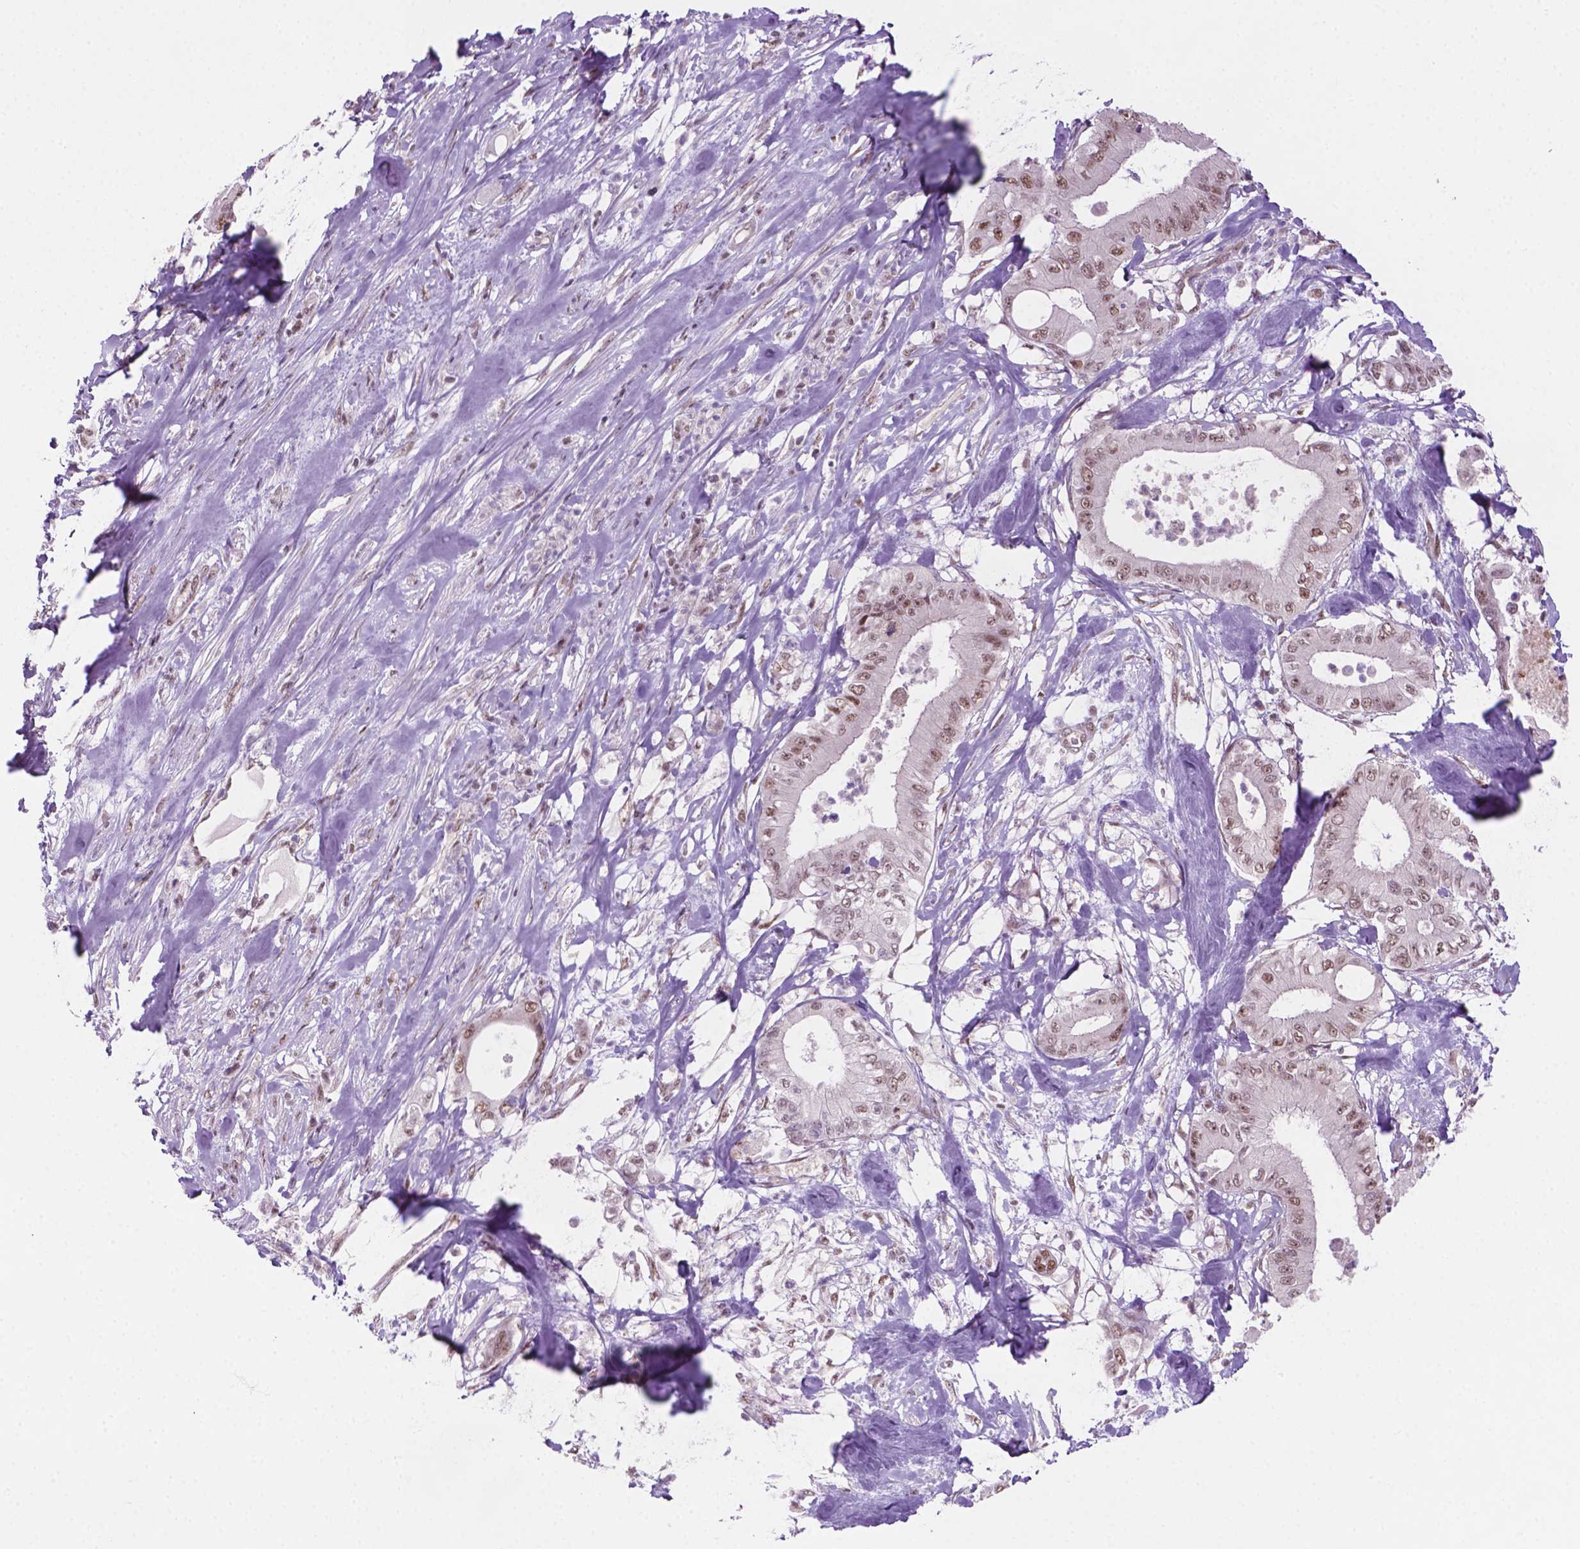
{"staining": {"intensity": "moderate", "quantity": ">75%", "location": "nuclear"}, "tissue": "pancreatic cancer", "cell_type": "Tumor cells", "image_type": "cancer", "snomed": [{"axis": "morphology", "description": "Adenocarcinoma, NOS"}, {"axis": "topography", "description": "Pancreas"}], "caption": "Immunohistochemical staining of pancreatic adenocarcinoma shows moderate nuclear protein expression in approximately >75% of tumor cells.", "gene": "PHAX", "patient": {"sex": "male", "age": 71}}